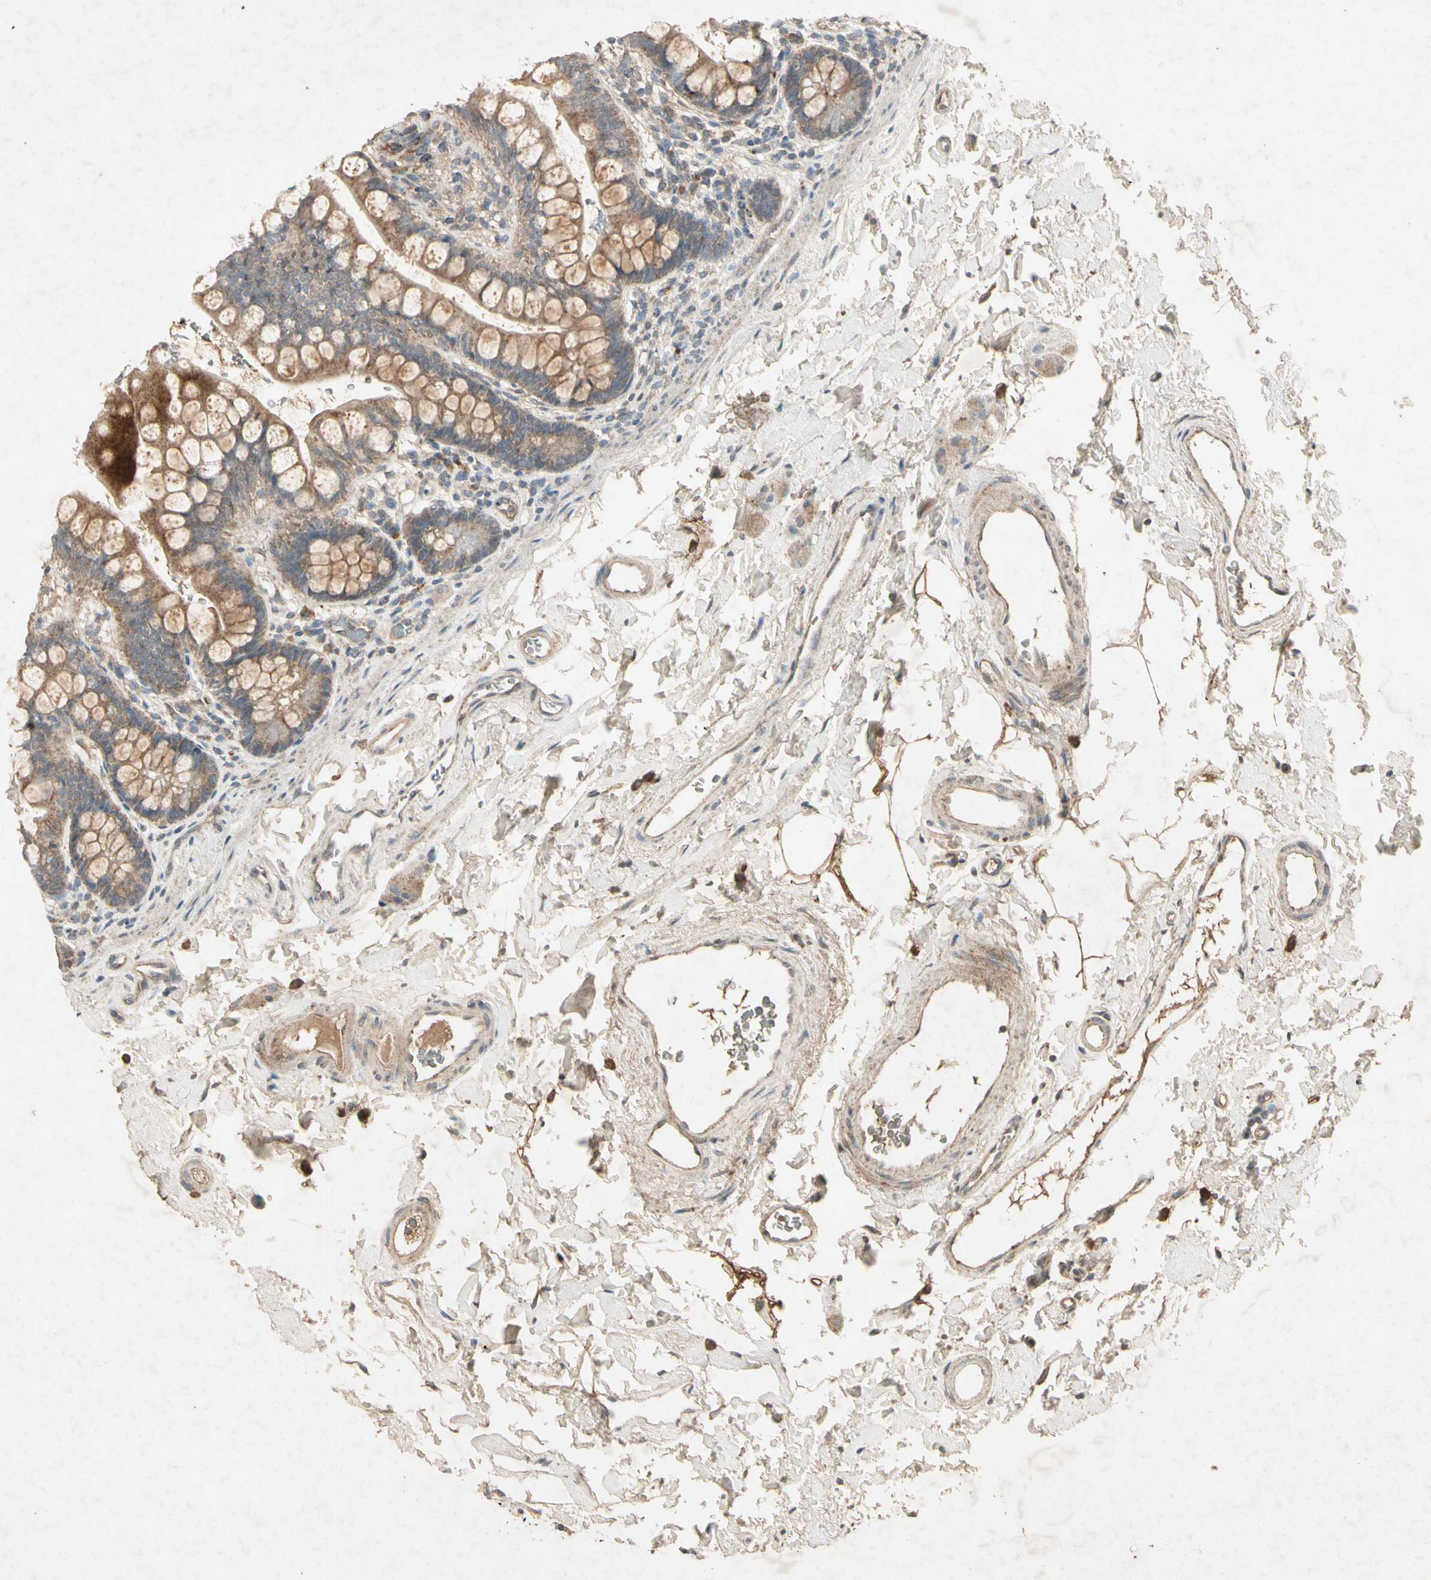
{"staining": {"intensity": "weak", "quantity": ">75%", "location": "cytoplasmic/membranous"}, "tissue": "small intestine", "cell_type": "Glandular cells", "image_type": "normal", "snomed": [{"axis": "morphology", "description": "Normal tissue, NOS"}, {"axis": "topography", "description": "Small intestine"}], "caption": "This is an image of IHC staining of unremarkable small intestine, which shows weak staining in the cytoplasmic/membranous of glandular cells.", "gene": "GPLD1", "patient": {"sex": "female", "age": 58}}